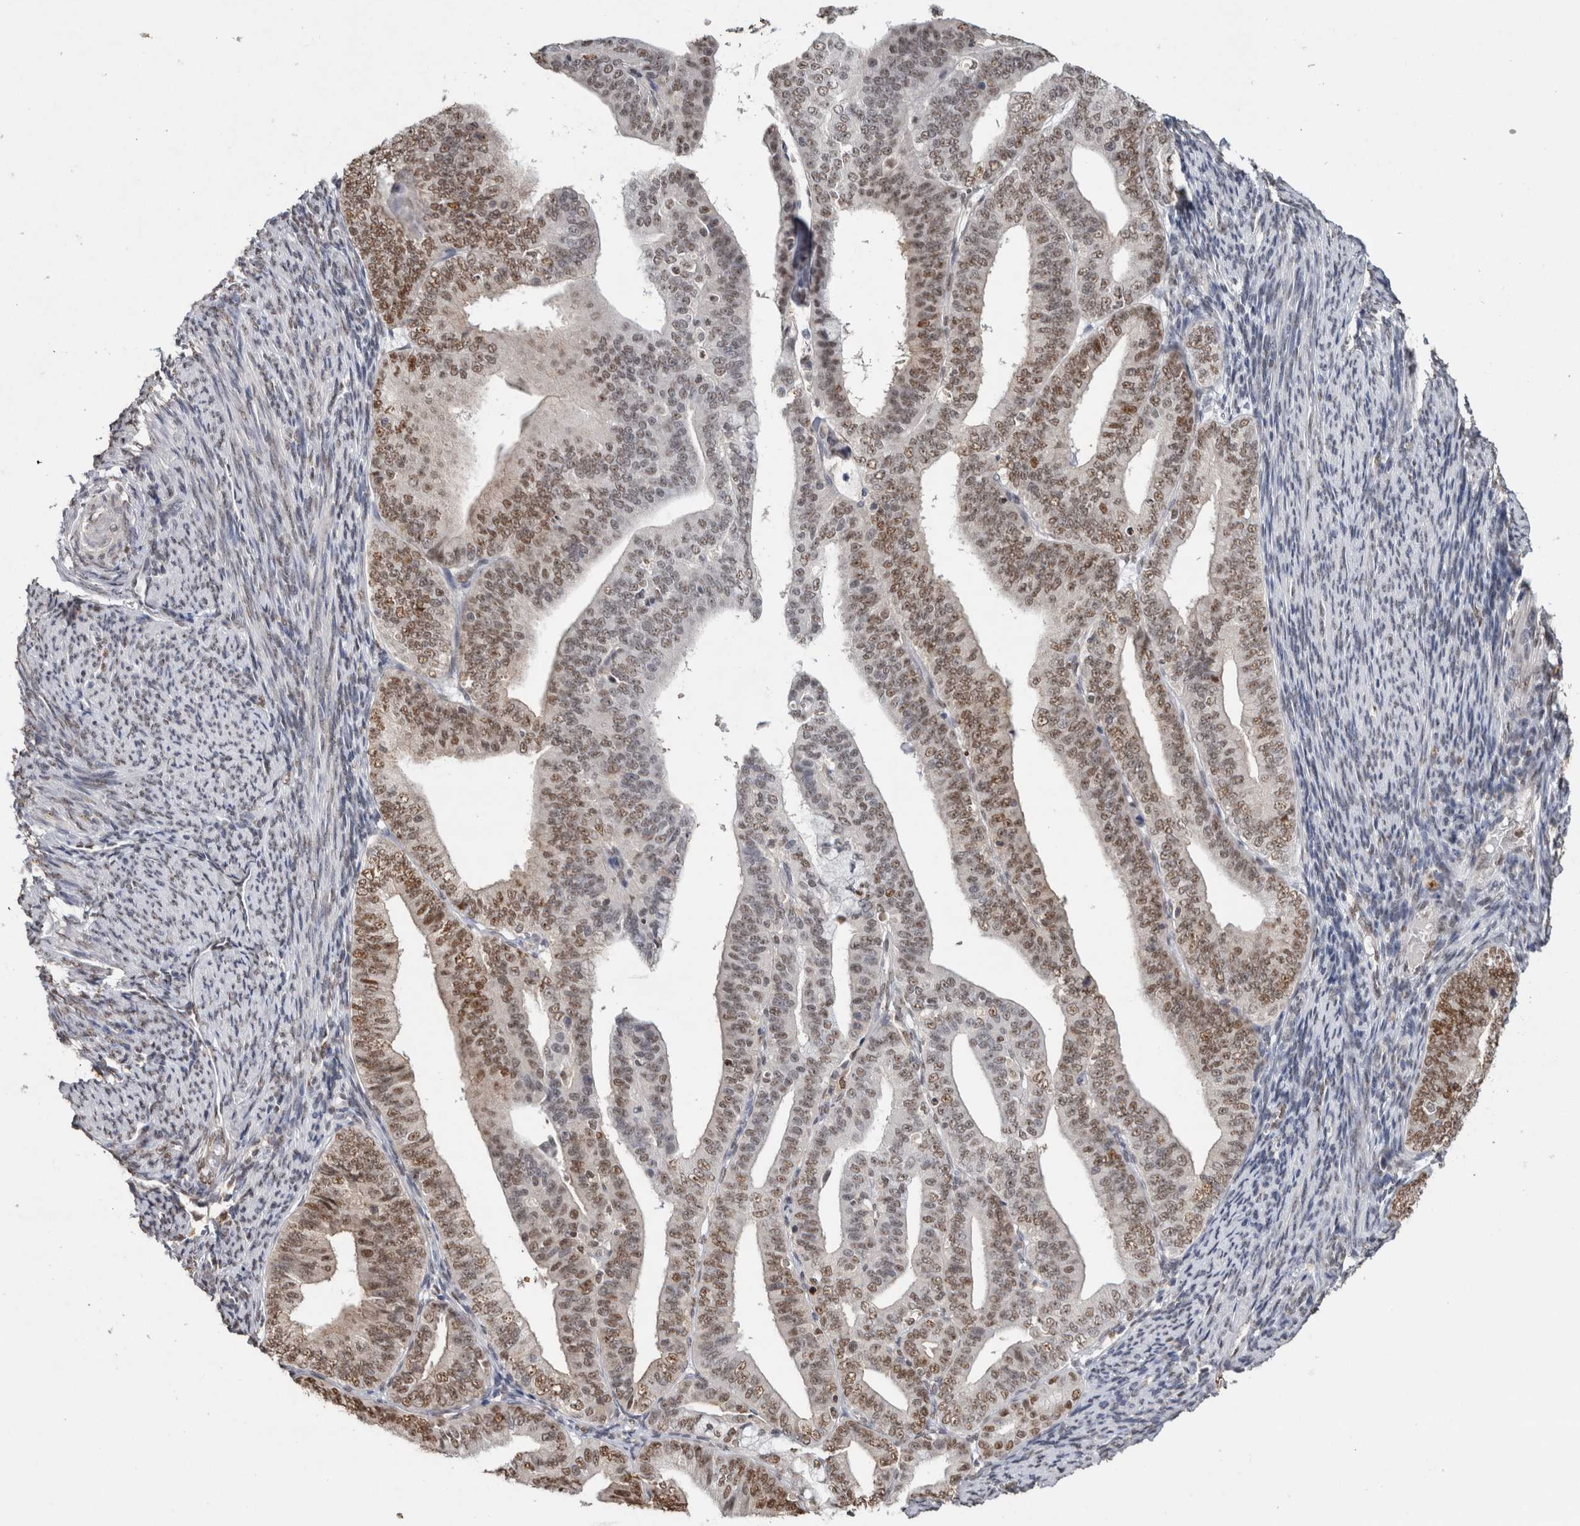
{"staining": {"intensity": "moderate", "quantity": ">75%", "location": "nuclear"}, "tissue": "endometrial cancer", "cell_type": "Tumor cells", "image_type": "cancer", "snomed": [{"axis": "morphology", "description": "Adenocarcinoma, NOS"}, {"axis": "topography", "description": "Endometrium"}], "caption": "Immunohistochemistry image of neoplastic tissue: human endometrial cancer stained using immunohistochemistry shows medium levels of moderate protein expression localized specifically in the nuclear of tumor cells, appearing as a nuclear brown color.", "gene": "RPS6KA2", "patient": {"sex": "female", "age": 63}}